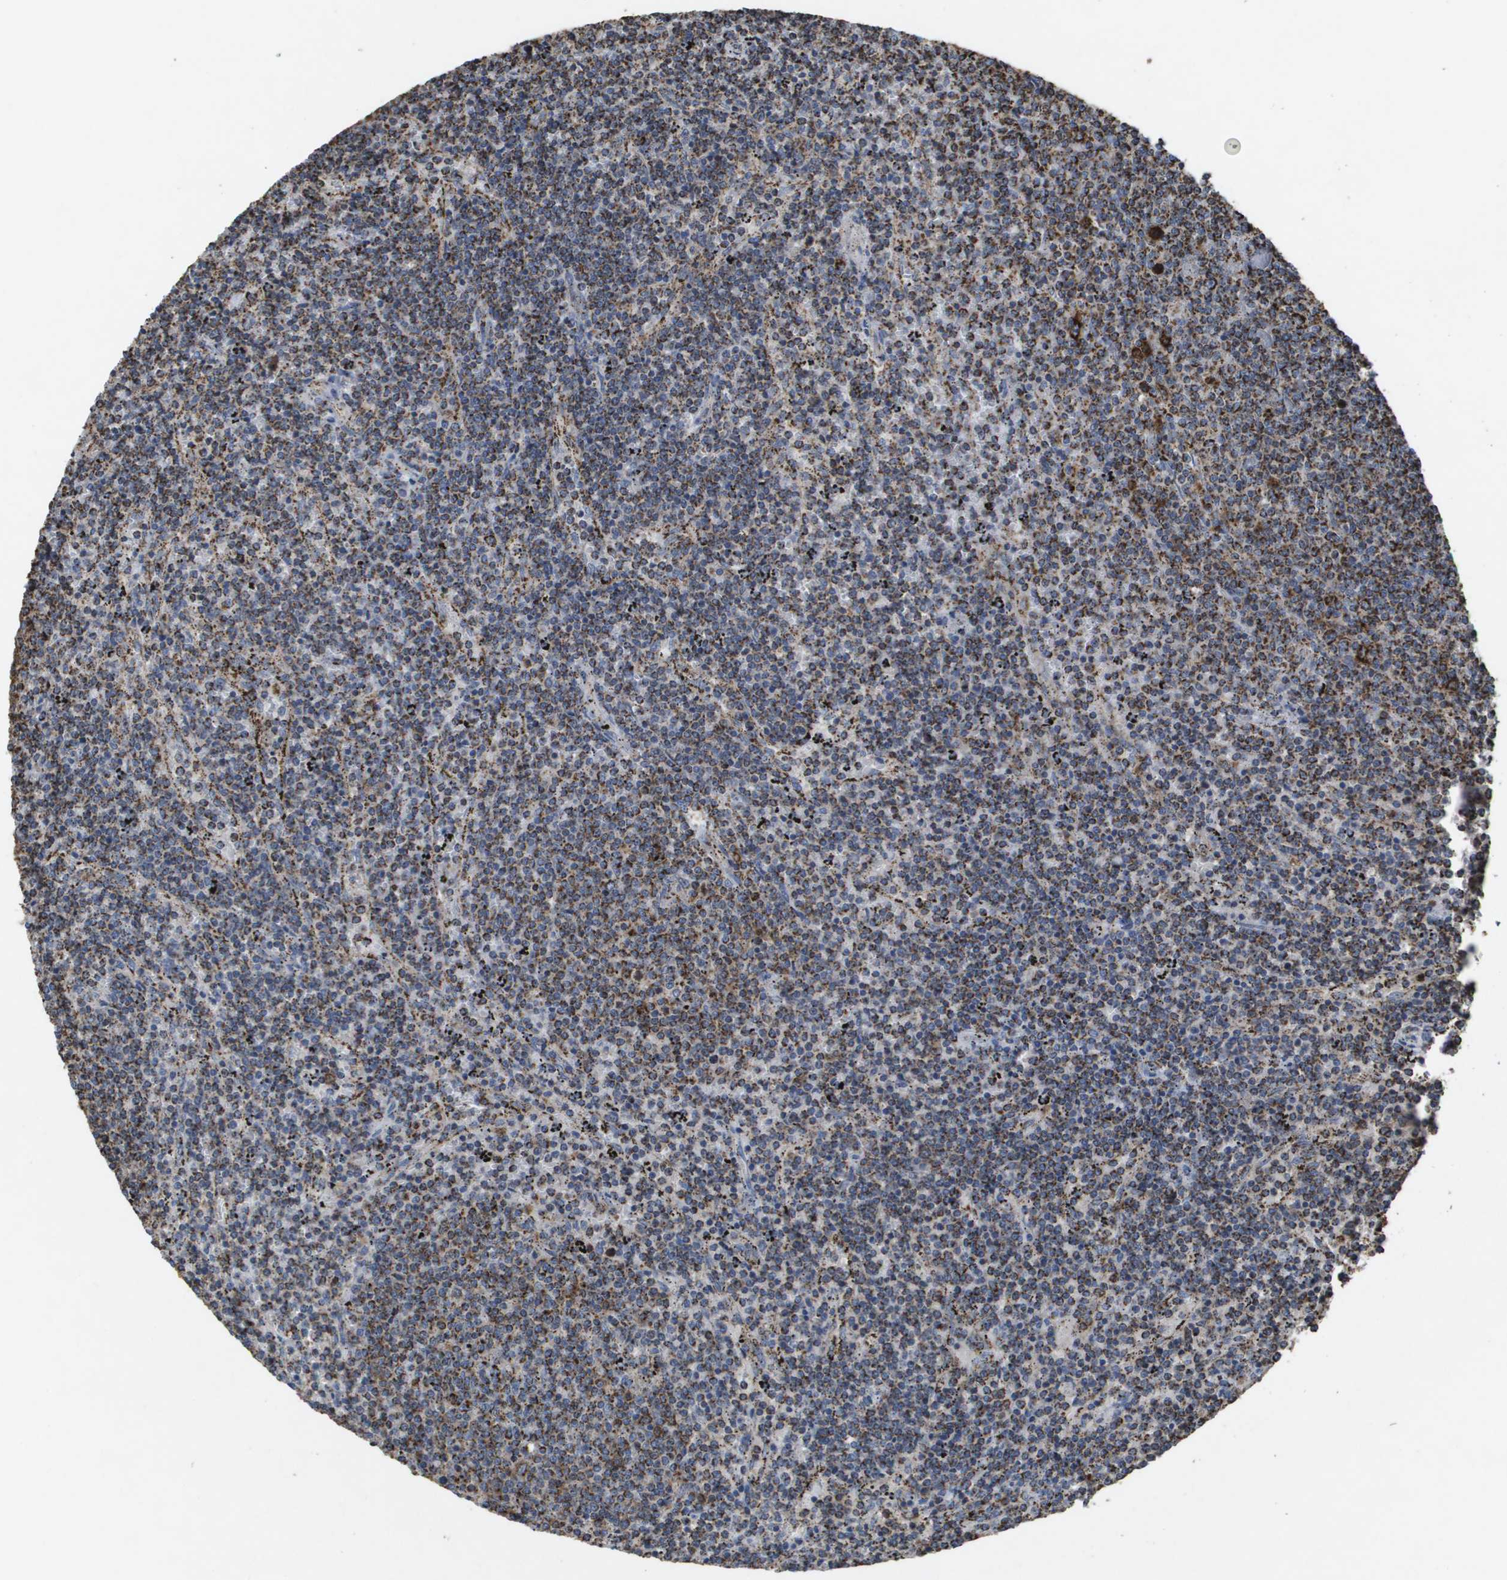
{"staining": {"intensity": "moderate", "quantity": ">75%", "location": "cytoplasmic/membranous"}, "tissue": "lymphoma", "cell_type": "Tumor cells", "image_type": "cancer", "snomed": [{"axis": "morphology", "description": "Malignant lymphoma, non-Hodgkin's type, Low grade"}, {"axis": "topography", "description": "Spleen"}], "caption": "High-power microscopy captured an IHC image of low-grade malignant lymphoma, non-Hodgkin's type, revealing moderate cytoplasmic/membranous staining in about >75% of tumor cells.", "gene": "HSPE1", "patient": {"sex": "female", "age": 50}}